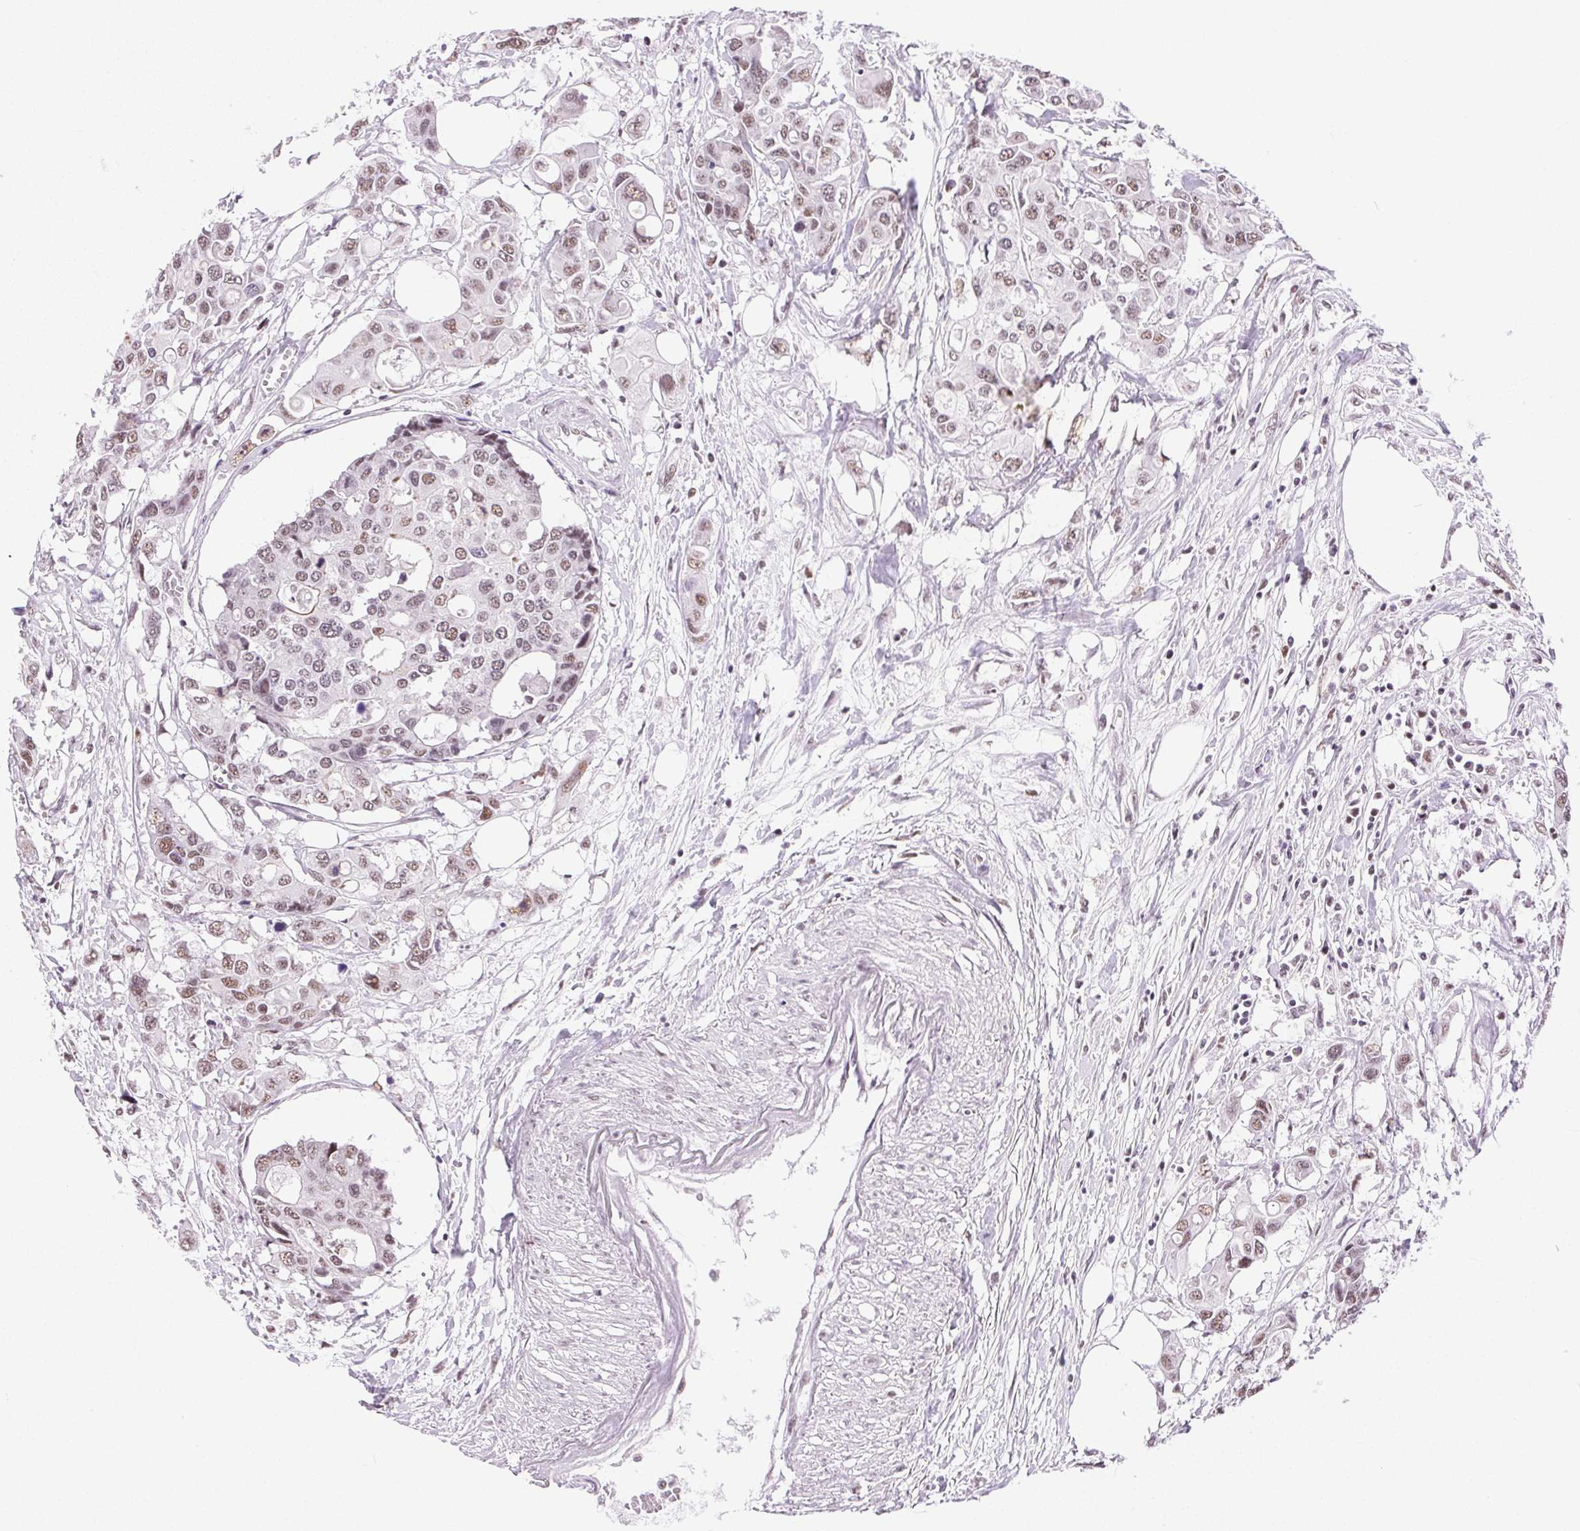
{"staining": {"intensity": "weak", "quantity": "25%-75%", "location": "nuclear"}, "tissue": "colorectal cancer", "cell_type": "Tumor cells", "image_type": "cancer", "snomed": [{"axis": "morphology", "description": "Adenocarcinoma, NOS"}, {"axis": "topography", "description": "Colon"}], "caption": "Immunohistochemistry (IHC) histopathology image of neoplastic tissue: adenocarcinoma (colorectal) stained using immunohistochemistry exhibits low levels of weak protein expression localized specifically in the nuclear of tumor cells, appearing as a nuclear brown color.", "gene": "TRA2B", "patient": {"sex": "male", "age": 77}}